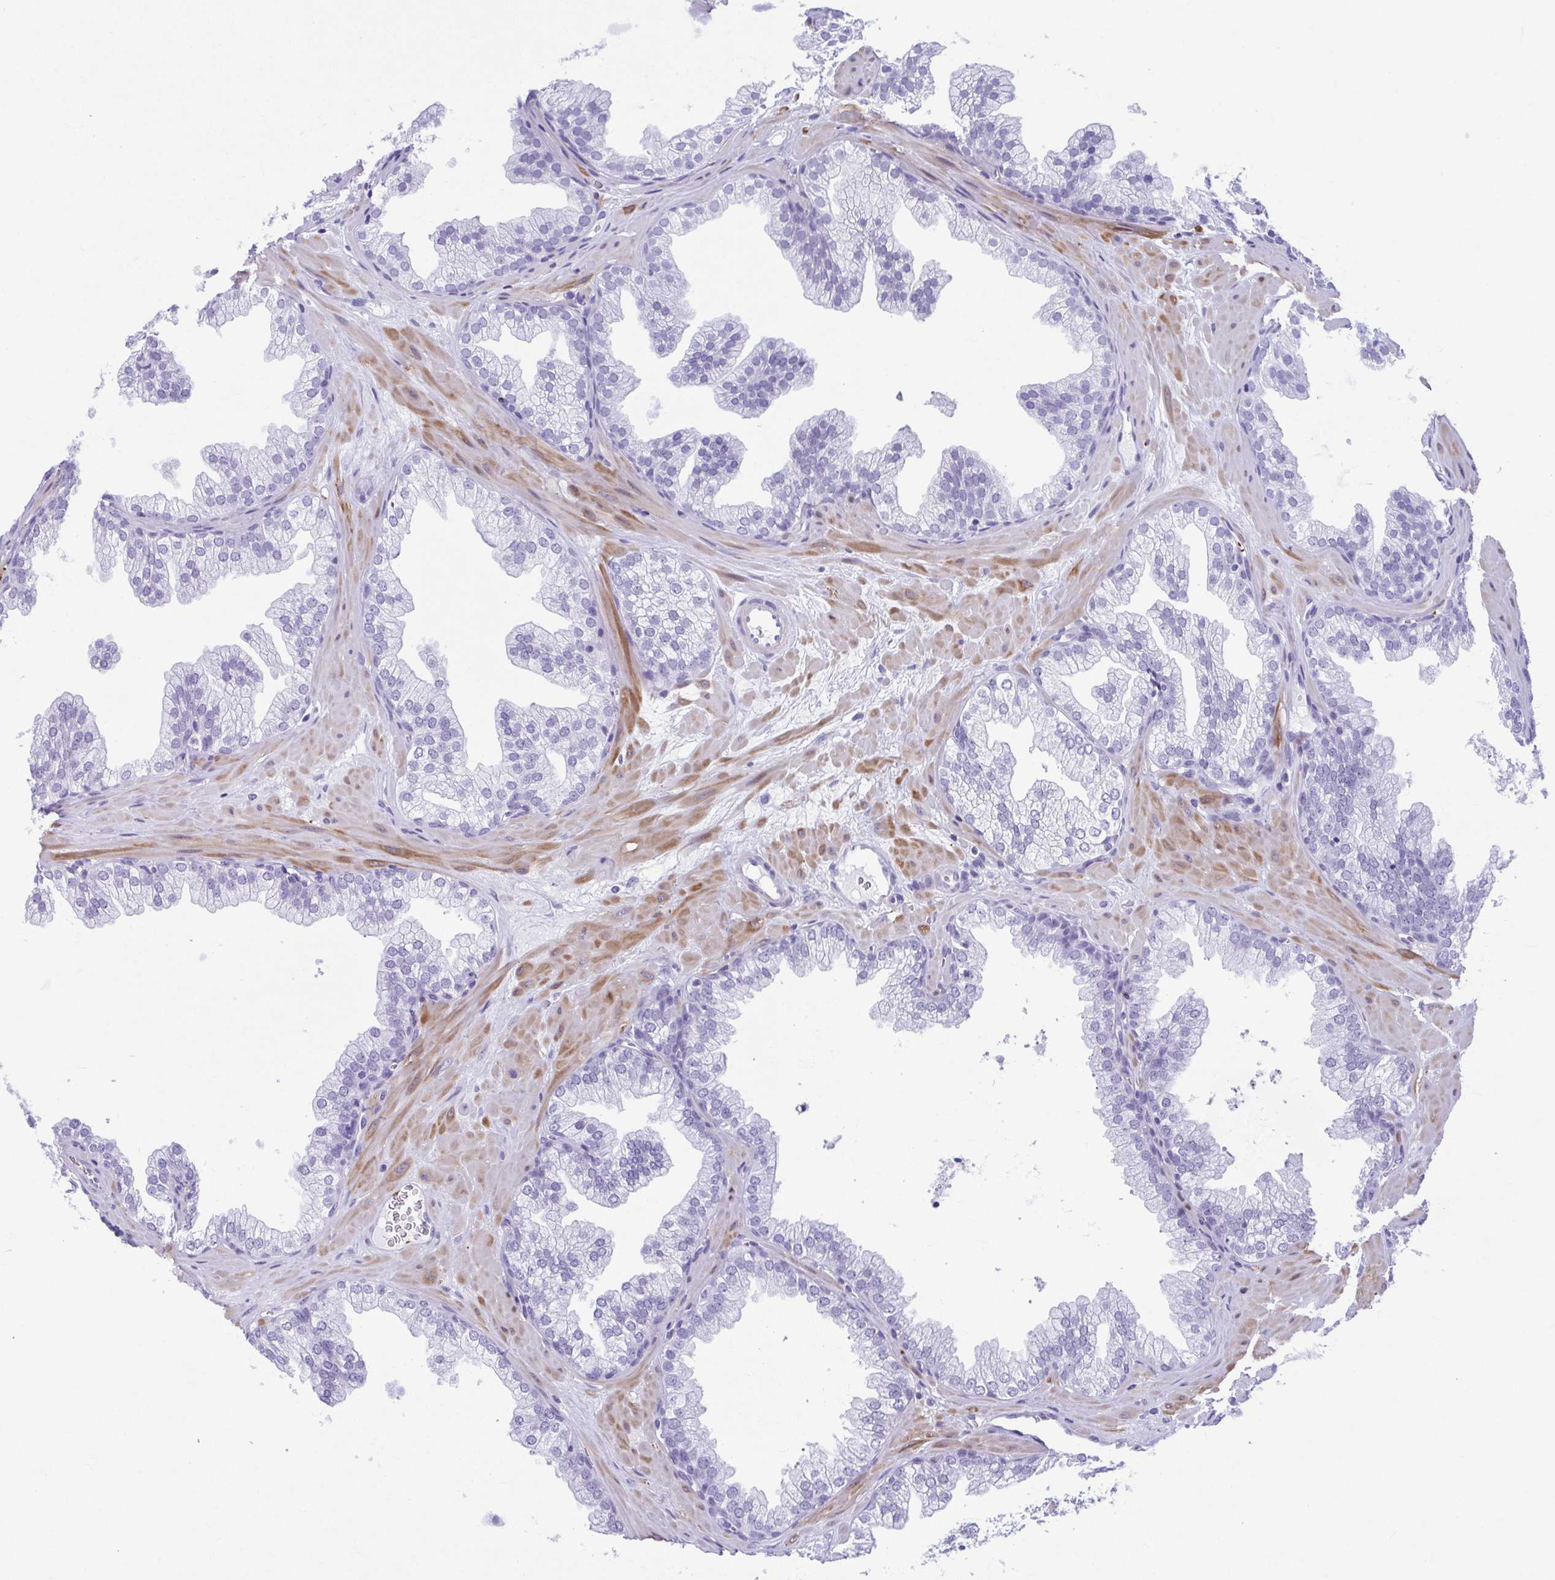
{"staining": {"intensity": "negative", "quantity": "none", "location": "none"}, "tissue": "prostate", "cell_type": "Glandular cells", "image_type": "normal", "snomed": [{"axis": "morphology", "description": "Normal tissue, NOS"}, {"axis": "topography", "description": "Prostate"}], "caption": "This is a histopathology image of IHC staining of benign prostate, which shows no expression in glandular cells.", "gene": "TCEAL3", "patient": {"sex": "male", "age": 37}}